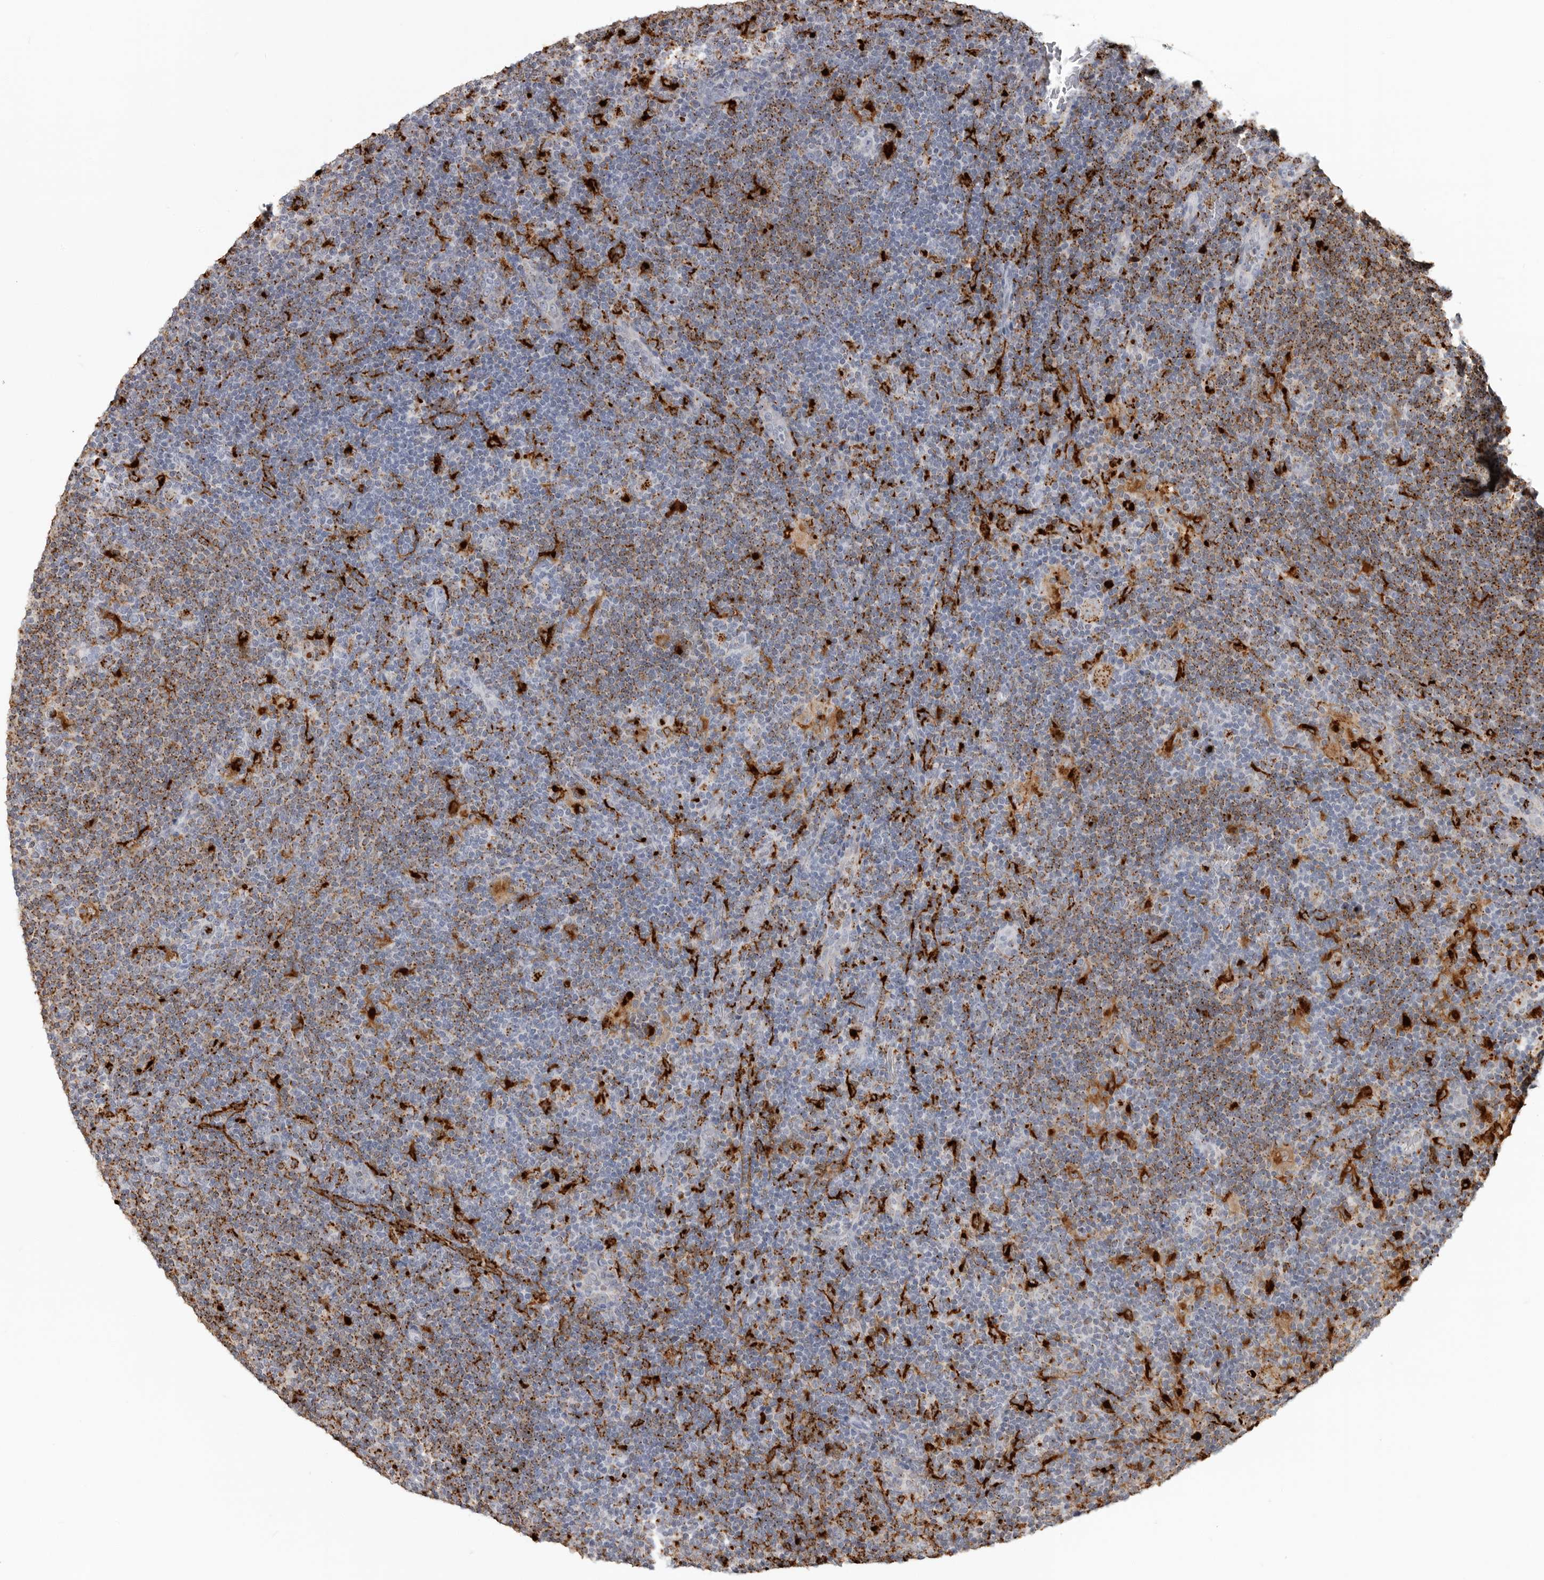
{"staining": {"intensity": "strong", "quantity": "25%-75%", "location": "cytoplasmic/membranous"}, "tissue": "lymphoma", "cell_type": "Tumor cells", "image_type": "cancer", "snomed": [{"axis": "morphology", "description": "Hodgkin's disease, NOS"}, {"axis": "topography", "description": "Lymph node"}], "caption": "DAB immunohistochemical staining of human Hodgkin's disease shows strong cytoplasmic/membranous protein expression in approximately 25%-75% of tumor cells. Nuclei are stained in blue.", "gene": "IFI30", "patient": {"sex": "female", "age": 57}}